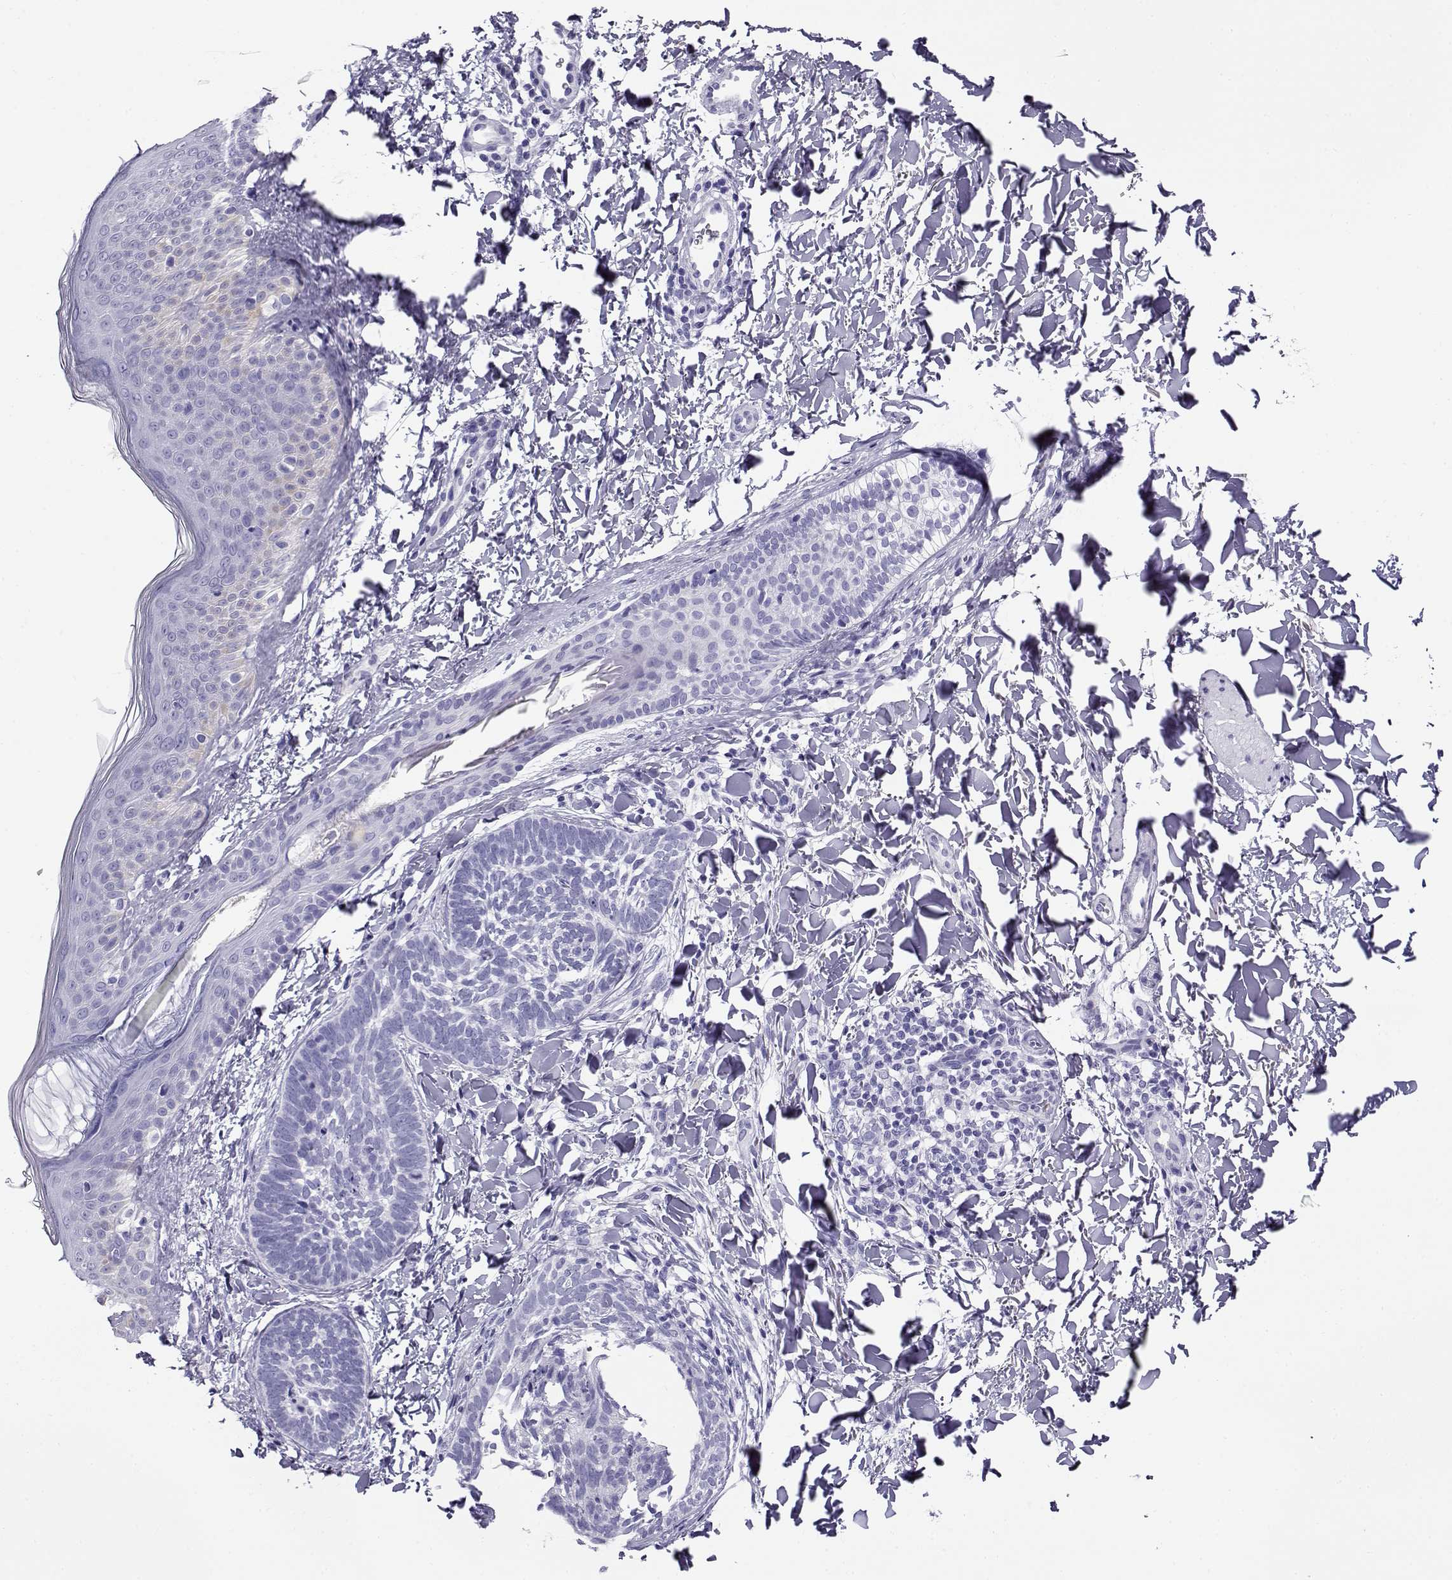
{"staining": {"intensity": "negative", "quantity": "none", "location": "none"}, "tissue": "skin cancer", "cell_type": "Tumor cells", "image_type": "cancer", "snomed": [{"axis": "morphology", "description": "Normal tissue, NOS"}, {"axis": "morphology", "description": "Basal cell carcinoma"}, {"axis": "topography", "description": "Skin"}], "caption": "Immunohistochemistry (IHC) image of neoplastic tissue: skin cancer (basal cell carcinoma) stained with DAB shows no significant protein positivity in tumor cells.", "gene": "RHOXF2", "patient": {"sex": "male", "age": 46}}